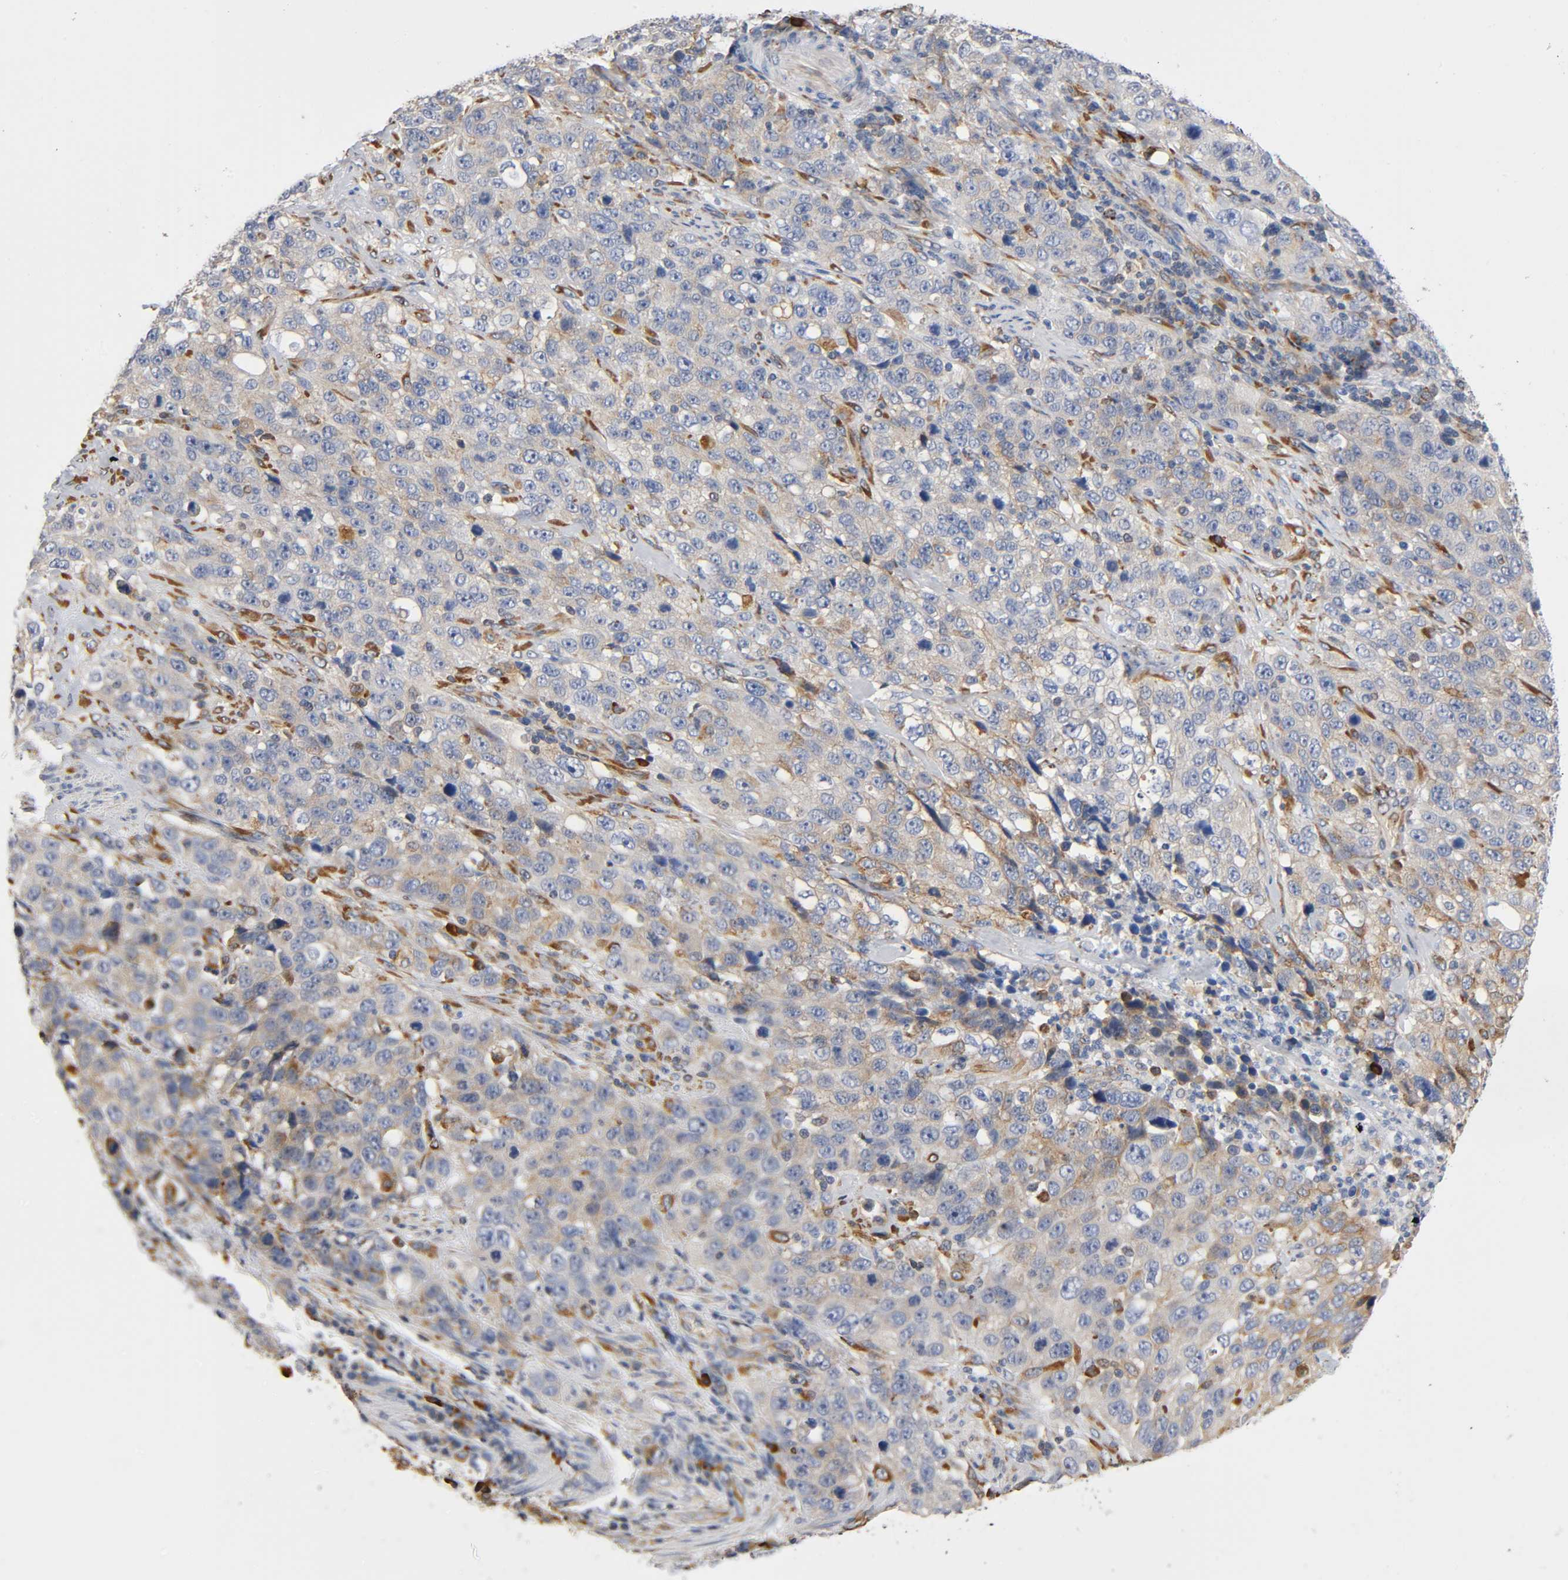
{"staining": {"intensity": "weak", "quantity": ">75%", "location": "cytoplasmic/membranous"}, "tissue": "stomach cancer", "cell_type": "Tumor cells", "image_type": "cancer", "snomed": [{"axis": "morphology", "description": "Normal tissue, NOS"}, {"axis": "morphology", "description": "Adenocarcinoma, NOS"}, {"axis": "topography", "description": "Stomach"}], "caption": "IHC image of human adenocarcinoma (stomach) stained for a protein (brown), which reveals low levels of weak cytoplasmic/membranous positivity in approximately >75% of tumor cells.", "gene": "UCKL1", "patient": {"sex": "male", "age": 48}}